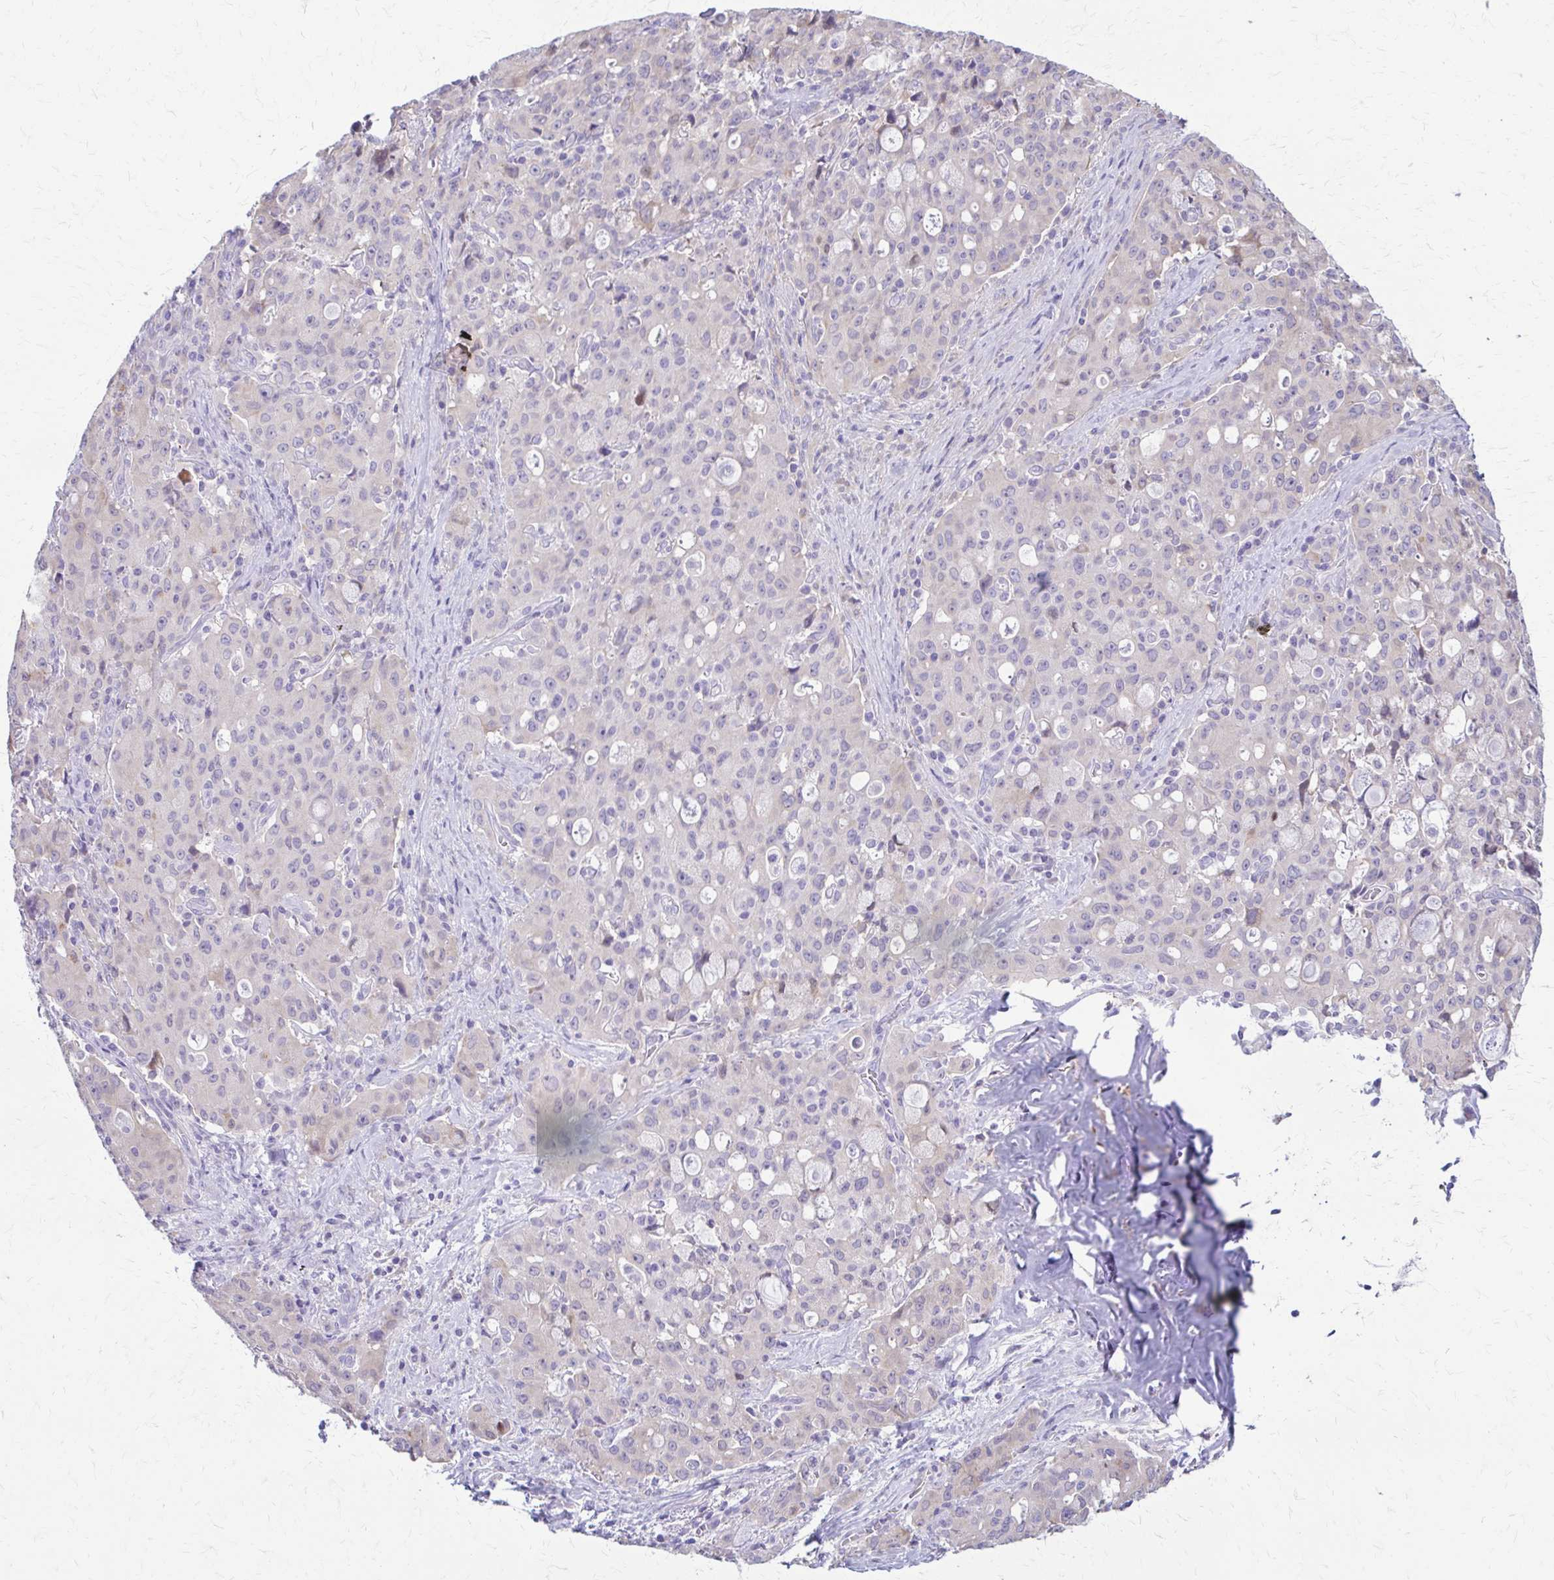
{"staining": {"intensity": "negative", "quantity": "none", "location": "none"}, "tissue": "lung cancer", "cell_type": "Tumor cells", "image_type": "cancer", "snomed": [{"axis": "morphology", "description": "Adenocarcinoma, NOS"}, {"axis": "topography", "description": "Lung"}], "caption": "DAB (3,3'-diaminobenzidine) immunohistochemical staining of lung cancer (adenocarcinoma) reveals no significant staining in tumor cells.", "gene": "DSP", "patient": {"sex": "female", "age": 44}}